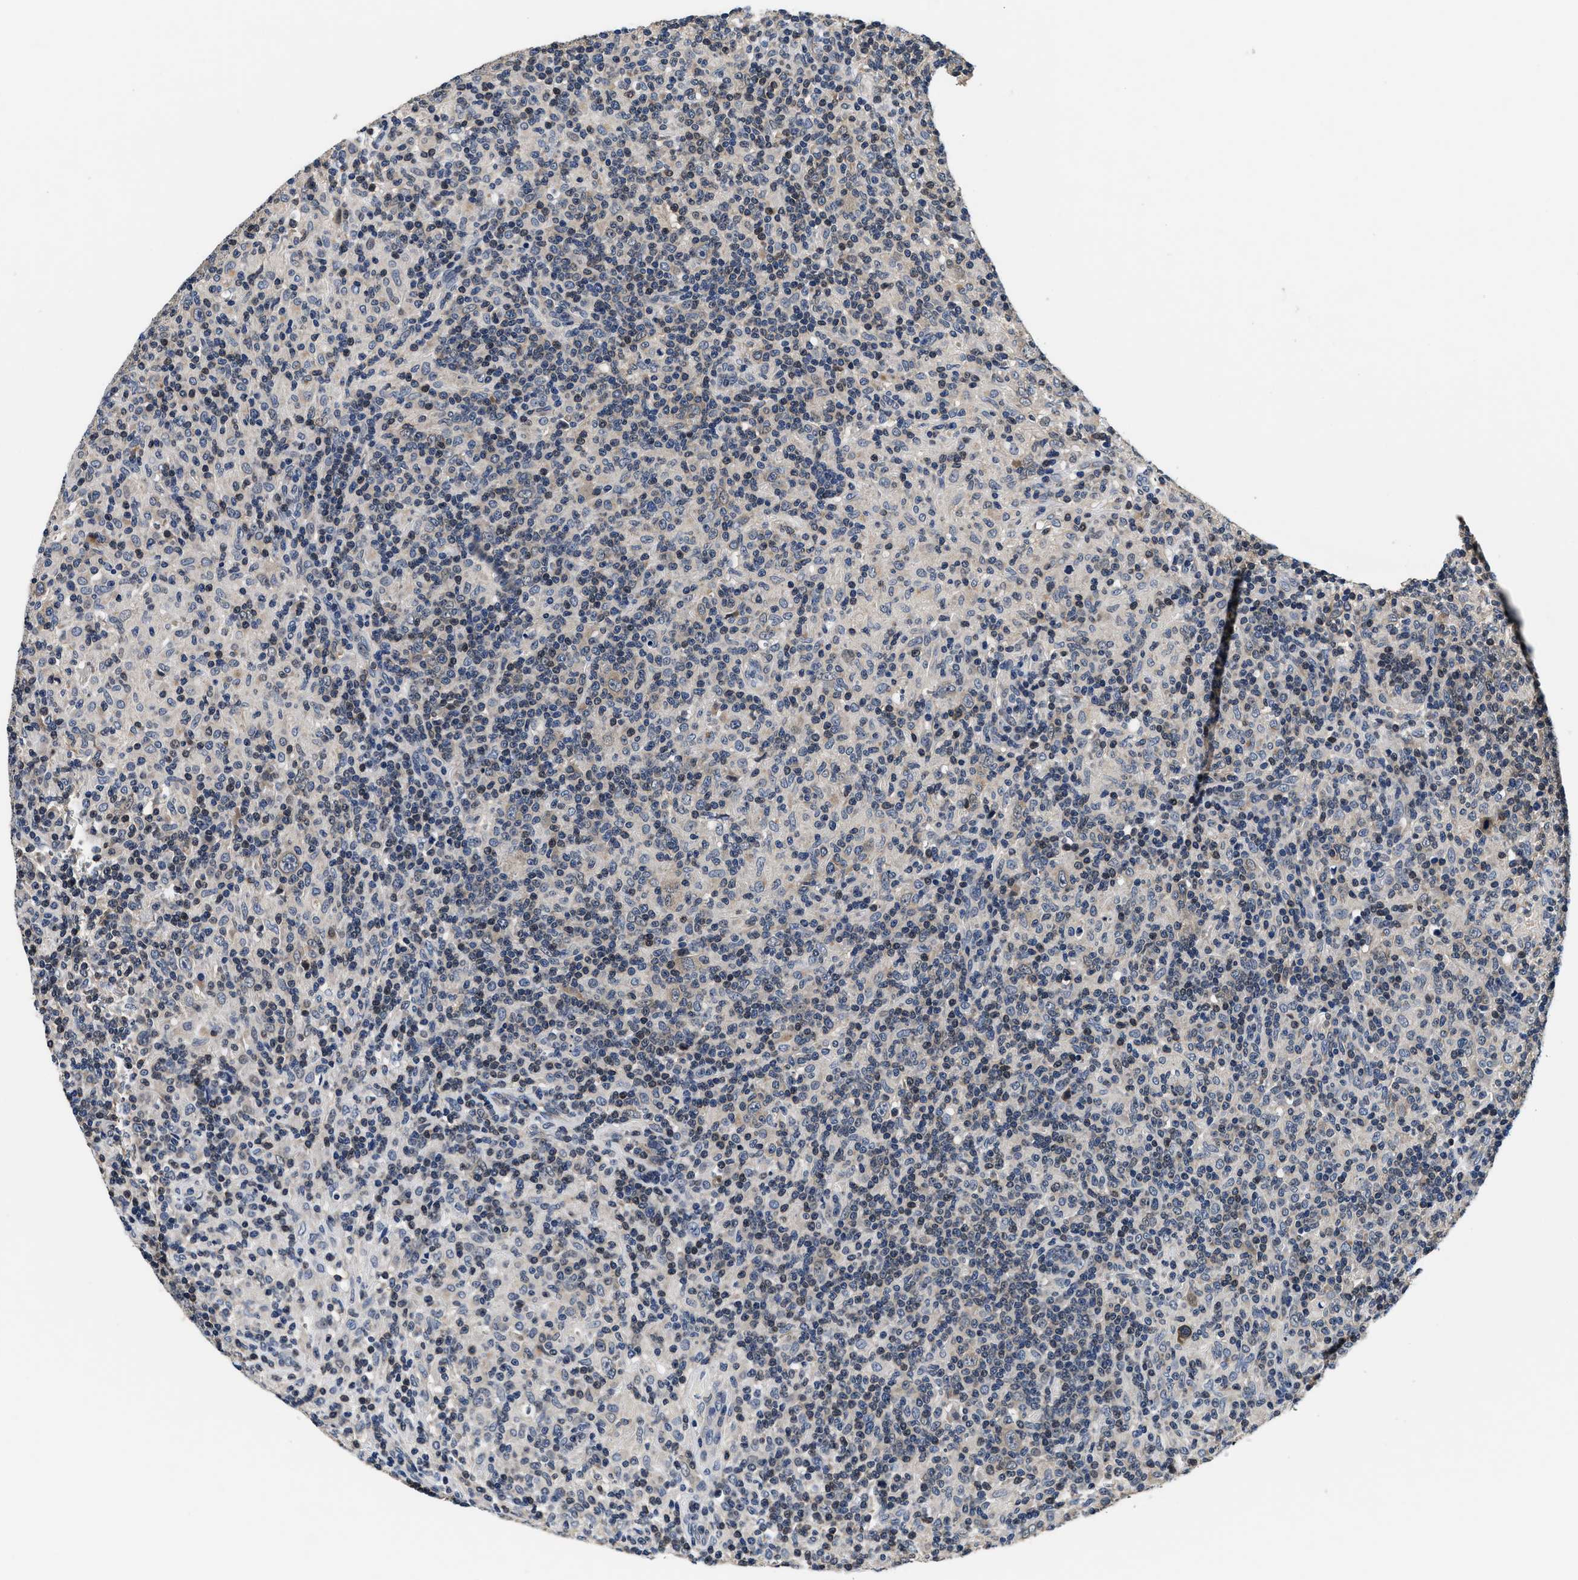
{"staining": {"intensity": "weak", "quantity": ">75%", "location": "cytoplasmic/membranous"}, "tissue": "lymphoma", "cell_type": "Tumor cells", "image_type": "cancer", "snomed": [{"axis": "morphology", "description": "Hodgkin's disease, NOS"}, {"axis": "topography", "description": "Lymph node"}], "caption": "This photomicrograph displays Hodgkin's disease stained with immunohistochemistry (IHC) to label a protein in brown. The cytoplasmic/membranous of tumor cells show weak positivity for the protein. Nuclei are counter-stained blue.", "gene": "PHPT1", "patient": {"sex": "male", "age": 70}}